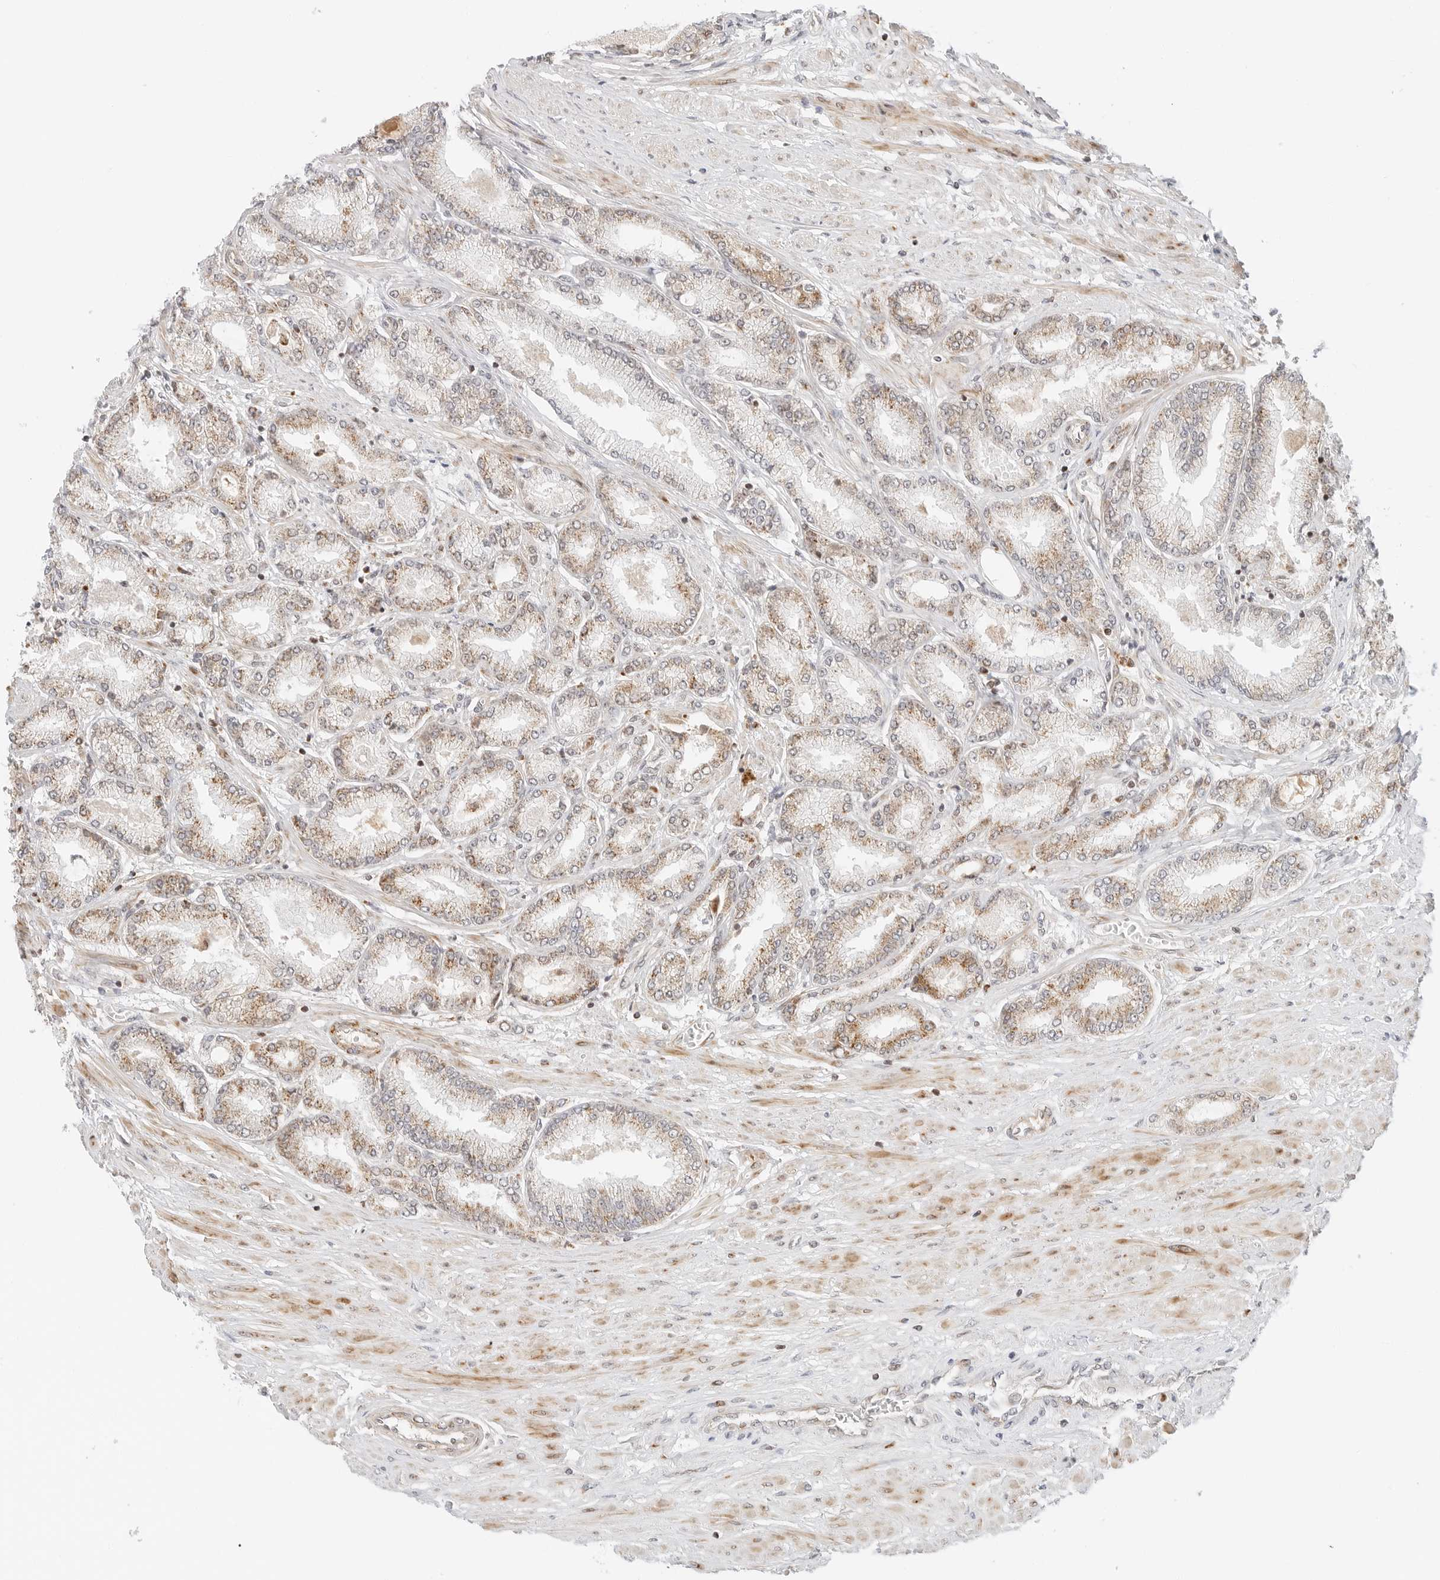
{"staining": {"intensity": "moderate", "quantity": "25%-75%", "location": "cytoplasmic/membranous"}, "tissue": "prostate cancer", "cell_type": "Tumor cells", "image_type": "cancer", "snomed": [{"axis": "morphology", "description": "Adenocarcinoma, Low grade"}, {"axis": "topography", "description": "Prostate"}], "caption": "Moderate cytoplasmic/membranous protein staining is appreciated in about 25%-75% of tumor cells in prostate cancer (adenocarcinoma (low-grade)).", "gene": "DYRK4", "patient": {"sex": "male", "age": 63}}